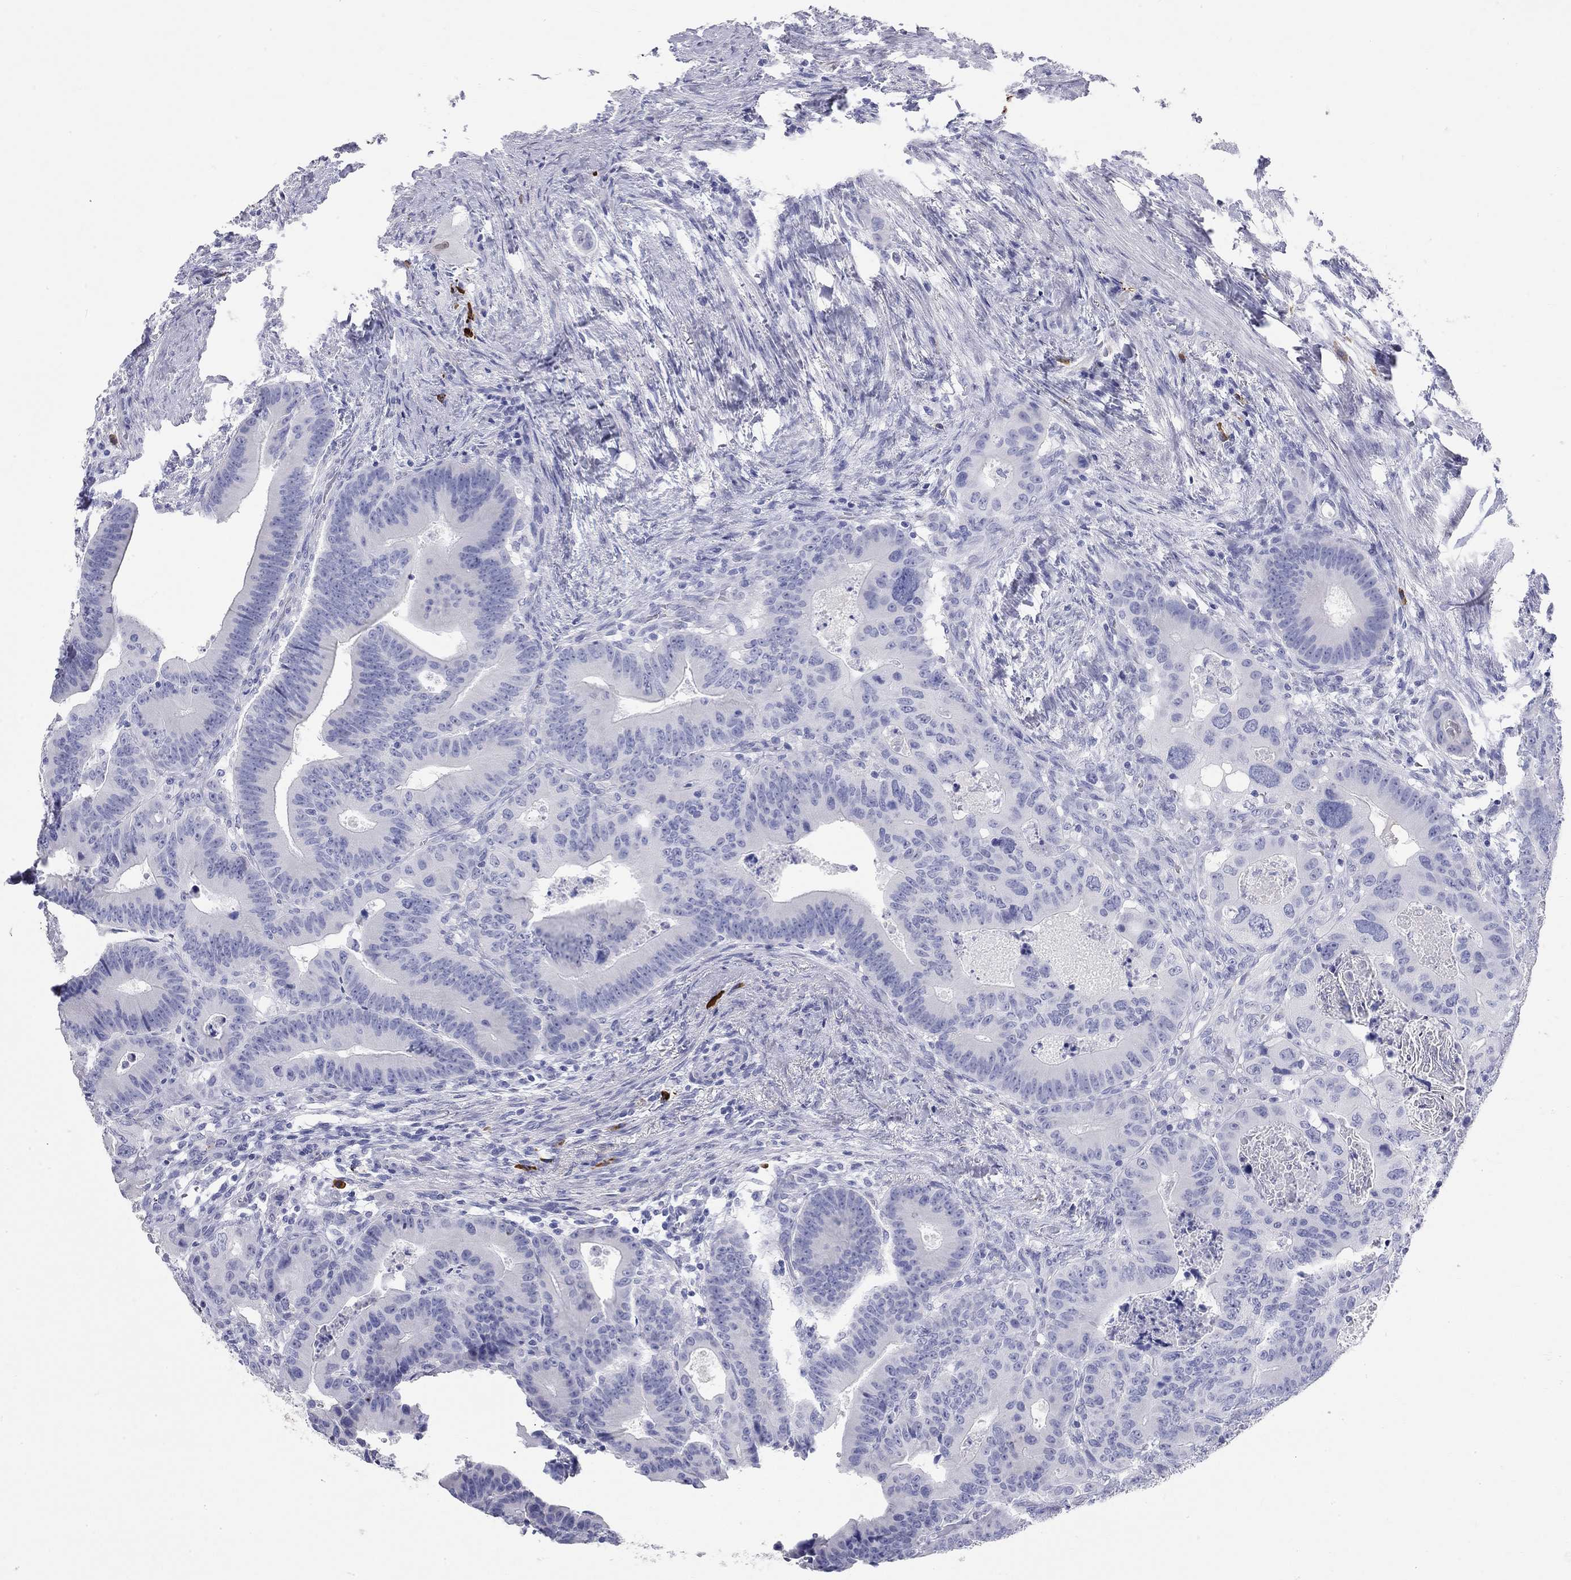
{"staining": {"intensity": "negative", "quantity": "none", "location": "none"}, "tissue": "colorectal cancer", "cell_type": "Tumor cells", "image_type": "cancer", "snomed": [{"axis": "morphology", "description": "Adenocarcinoma, NOS"}, {"axis": "topography", "description": "Rectum"}], "caption": "Immunohistochemical staining of colorectal cancer (adenocarcinoma) displays no significant expression in tumor cells.", "gene": "PHOX2B", "patient": {"sex": "male", "age": 64}}